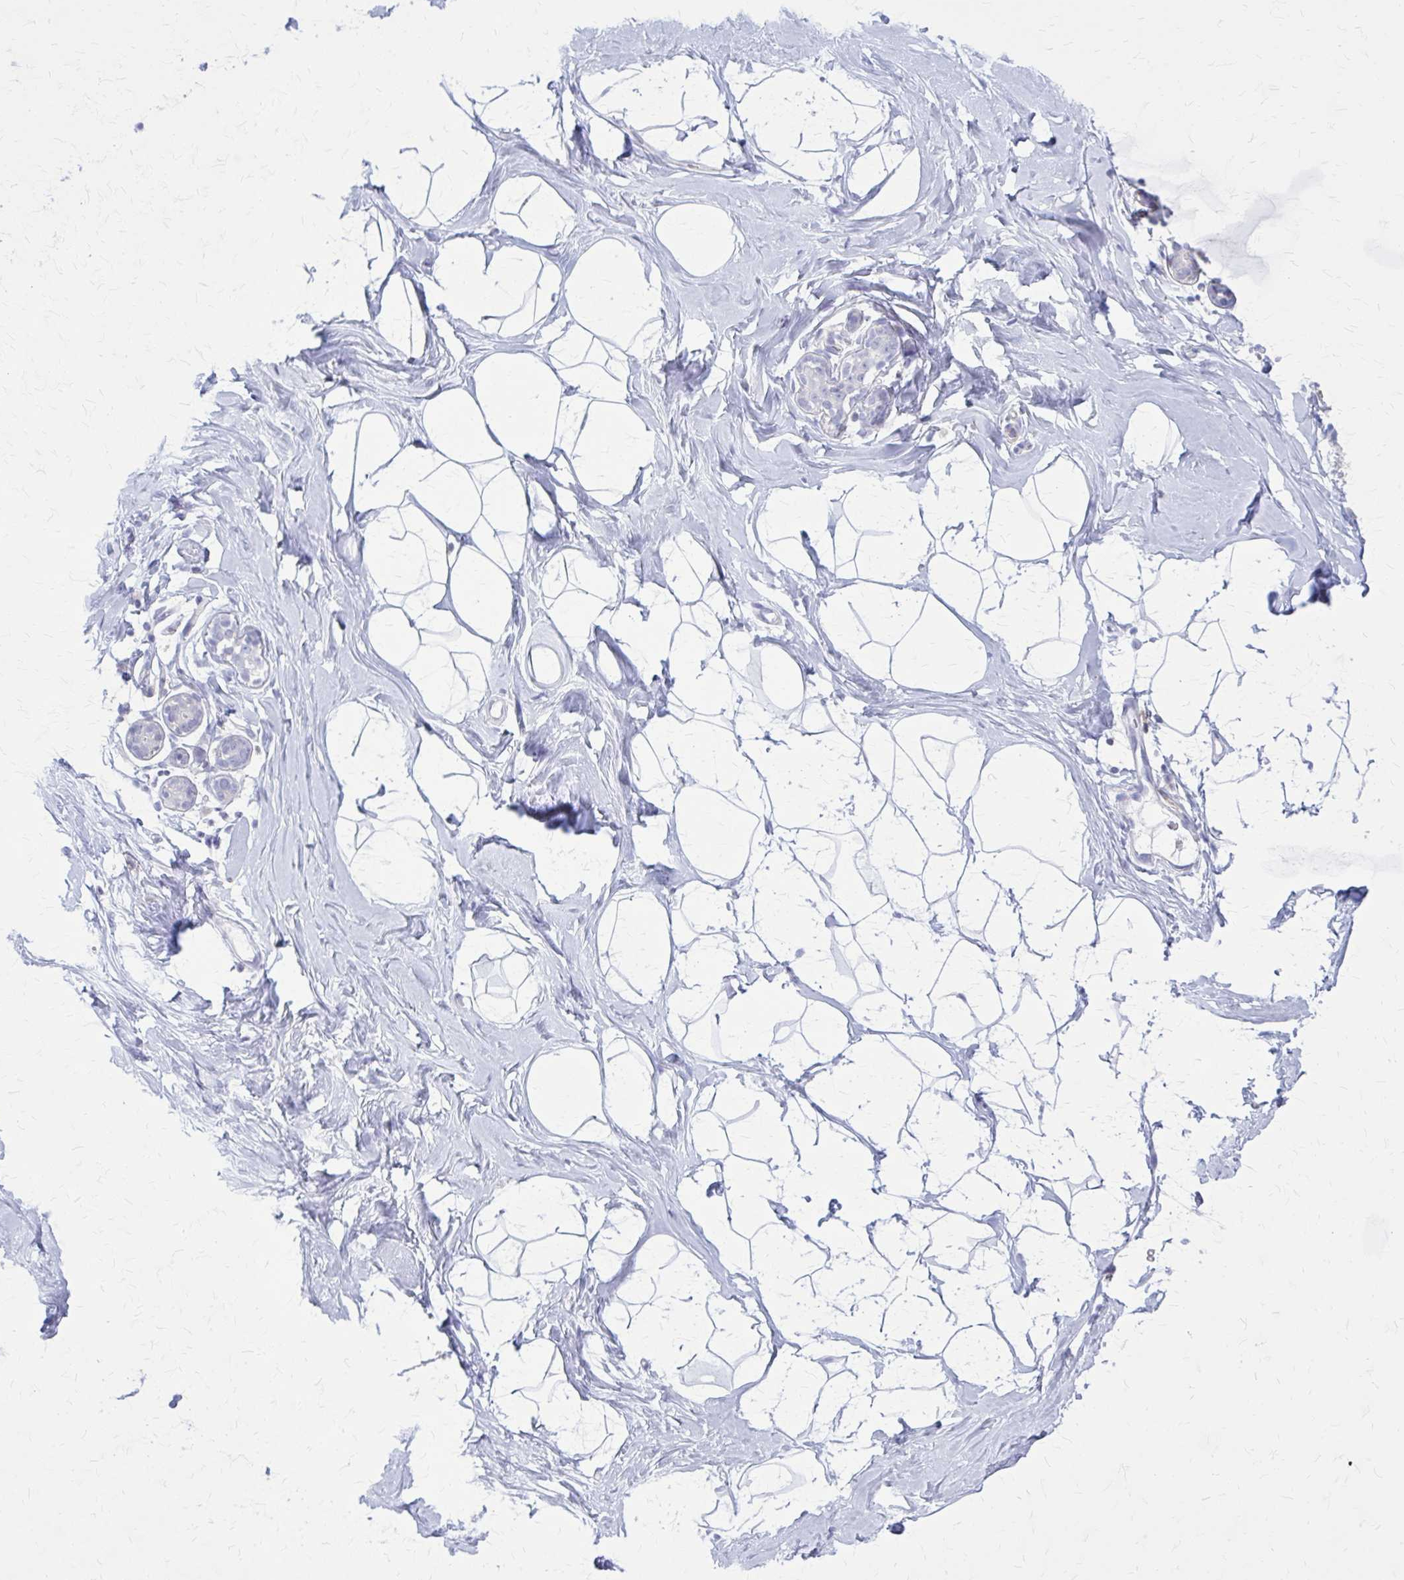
{"staining": {"intensity": "negative", "quantity": "none", "location": "none"}, "tissue": "breast", "cell_type": "Adipocytes", "image_type": "normal", "snomed": [{"axis": "morphology", "description": "Normal tissue, NOS"}, {"axis": "topography", "description": "Breast"}], "caption": "A high-resolution histopathology image shows immunohistochemistry staining of unremarkable breast, which reveals no significant positivity in adipocytes.", "gene": "PITPNM1", "patient": {"sex": "female", "age": 32}}